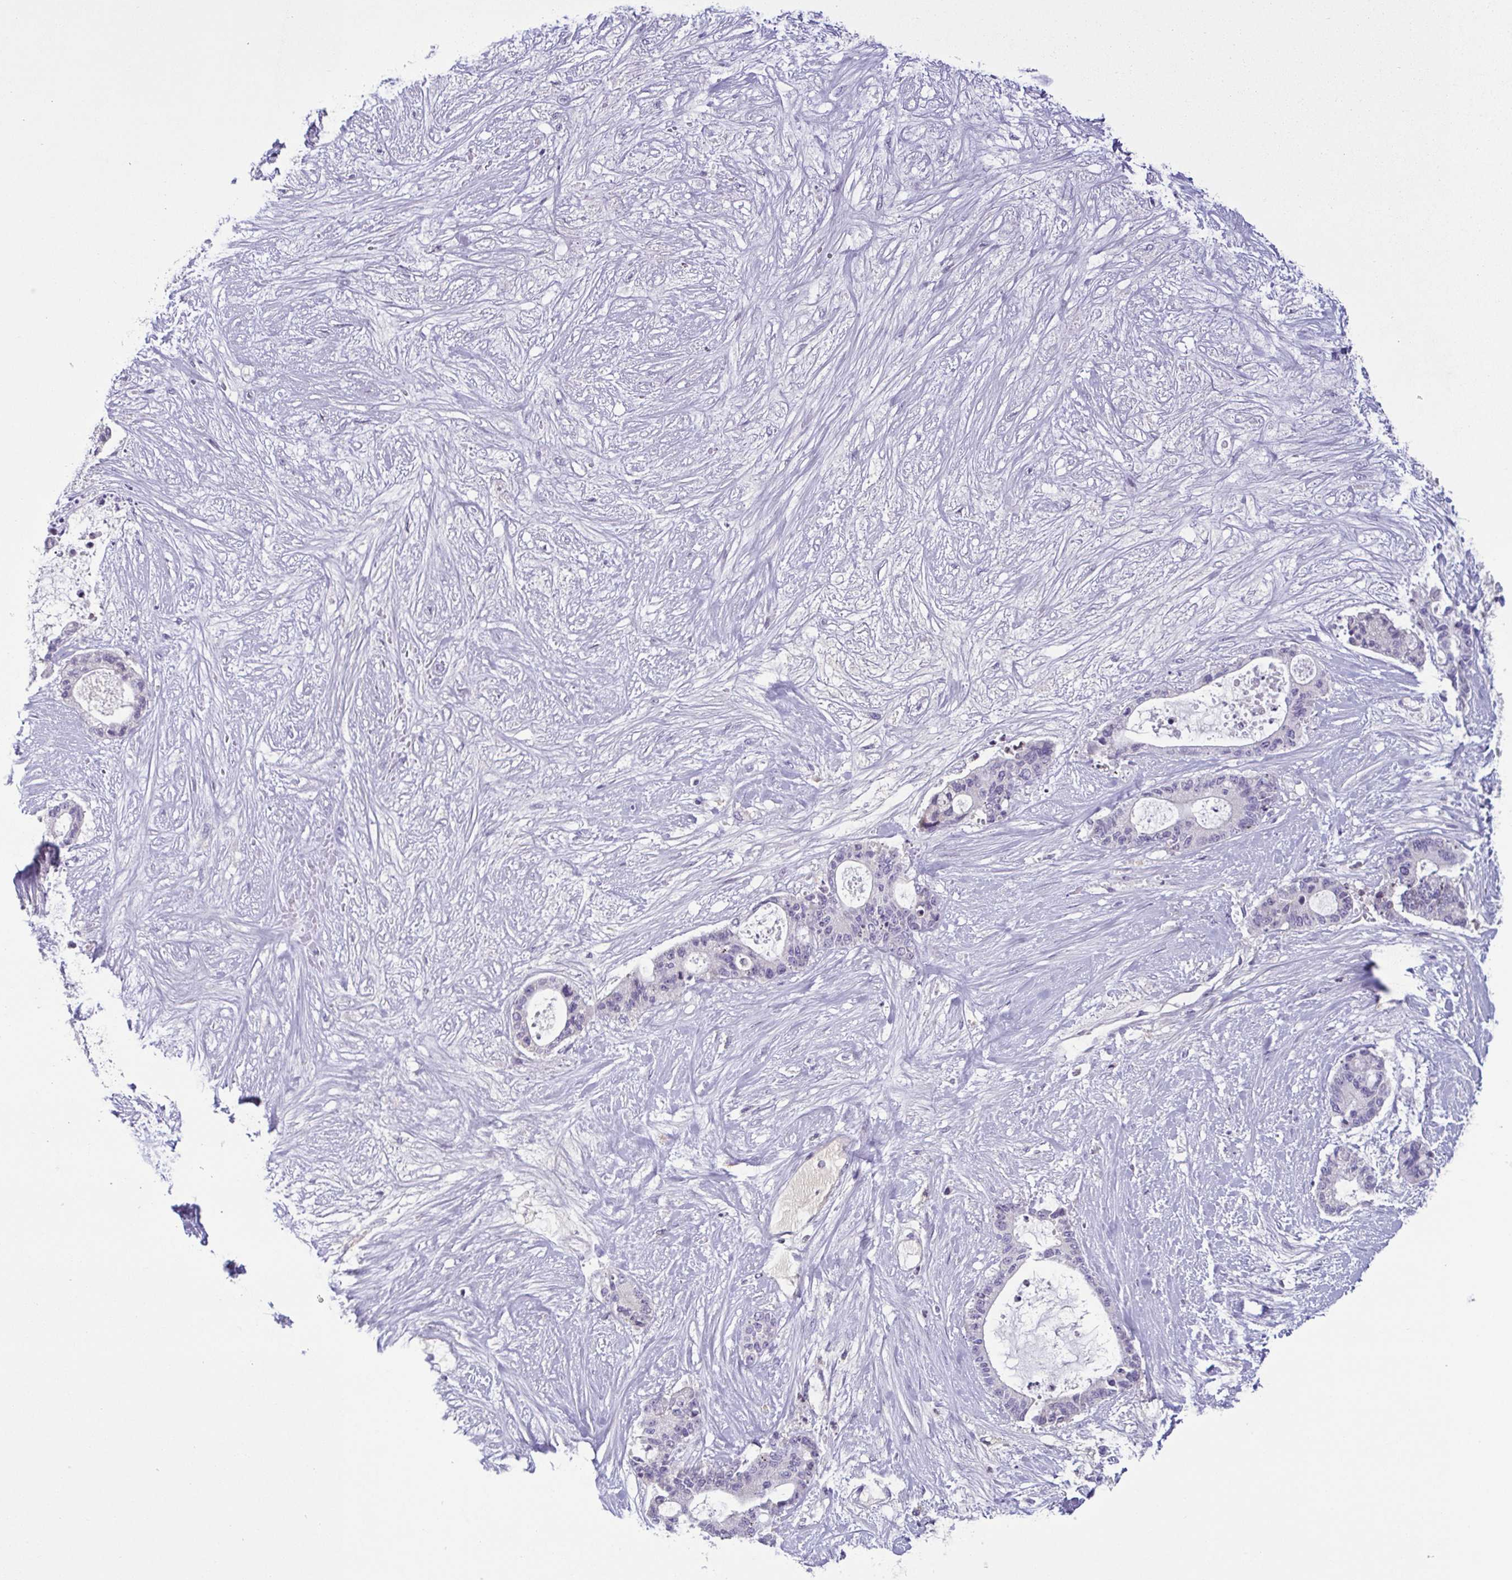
{"staining": {"intensity": "negative", "quantity": "none", "location": "none"}, "tissue": "liver cancer", "cell_type": "Tumor cells", "image_type": "cancer", "snomed": [{"axis": "morphology", "description": "Normal tissue, NOS"}, {"axis": "morphology", "description": "Cholangiocarcinoma"}, {"axis": "topography", "description": "Liver"}, {"axis": "topography", "description": "Peripheral nerve tissue"}], "caption": "Immunohistochemical staining of human liver cancer displays no significant positivity in tumor cells. The staining is performed using DAB (3,3'-diaminobenzidine) brown chromogen with nuclei counter-stained in using hematoxylin.", "gene": "IRF1", "patient": {"sex": "female", "age": 73}}